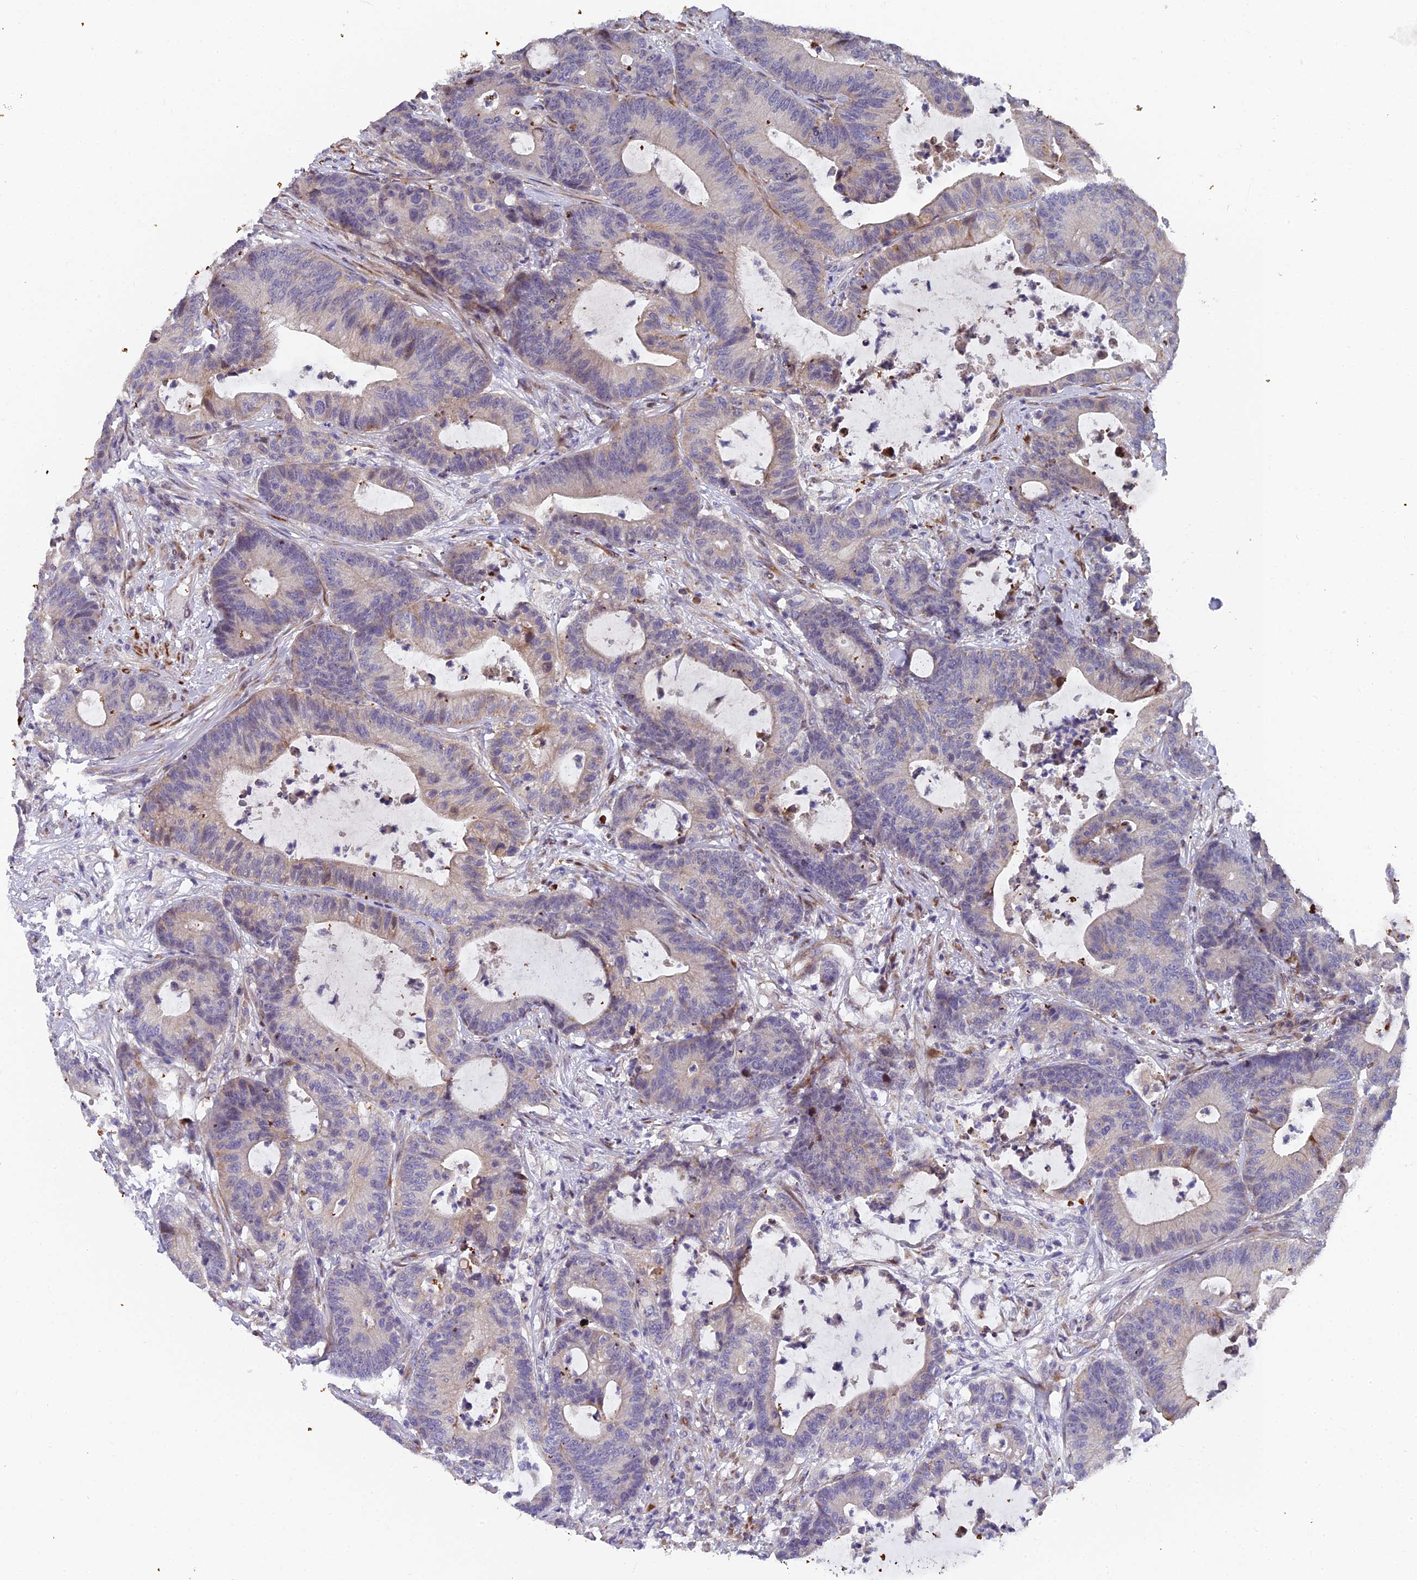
{"staining": {"intensity": "negative", "quantity": "none", "location": "none"}, "tissue": "colorectal cancer", "cell_type": "Tumor cells", "image_type": "cancer", "snomed": [{"axis": "morphology", "description": "Adenocarcinoma, NOS"}, {"axis": "topography", "description": "Colon"}], "caption": "This is an immunohistochemistry micrograph of human colorectal cancer (adenocarcinoma). There is no expression in tumor cells.", "gene": "RAB28", "patient": {"sex": "female", "age": 84}}